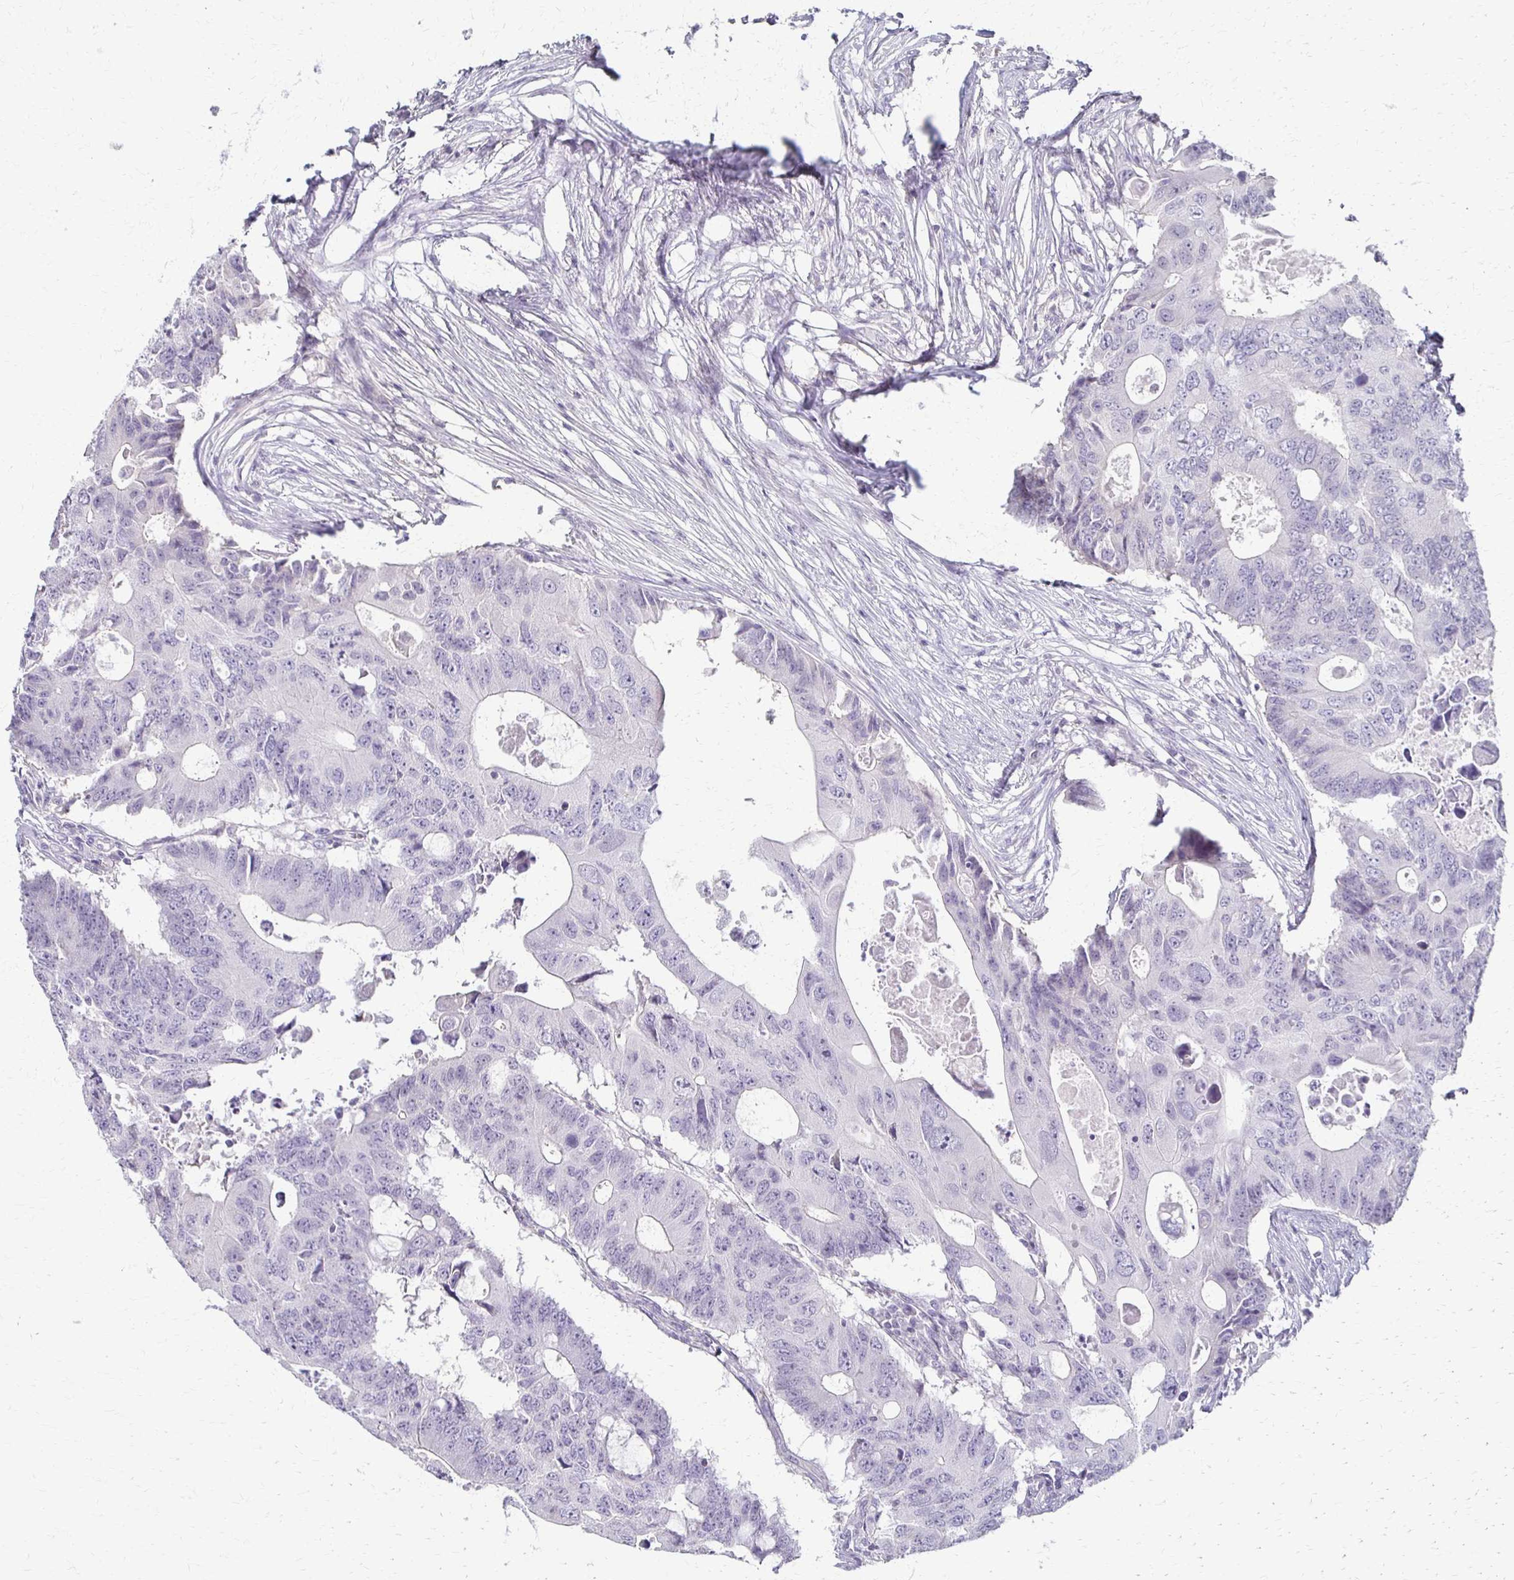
{"staining": {"intensity": "negative", "quantity": "none", "location": "none"}, "tissue": "colorectal cancer", "cell_type": "Tumor cells", "image_type": "cancer", "snomed": [{"axis": "morphology", "description": "Adenocarcinoma, NOS"}, {"axis": "topography", "description": "Colon"}], "caption": "Adenocarcinoma (colorectal) was stained to show a protein in brown. There is no significant expression in tumor cells.", "gene": "FOXO4", "patient": {"sex": "male", "age": 71}}